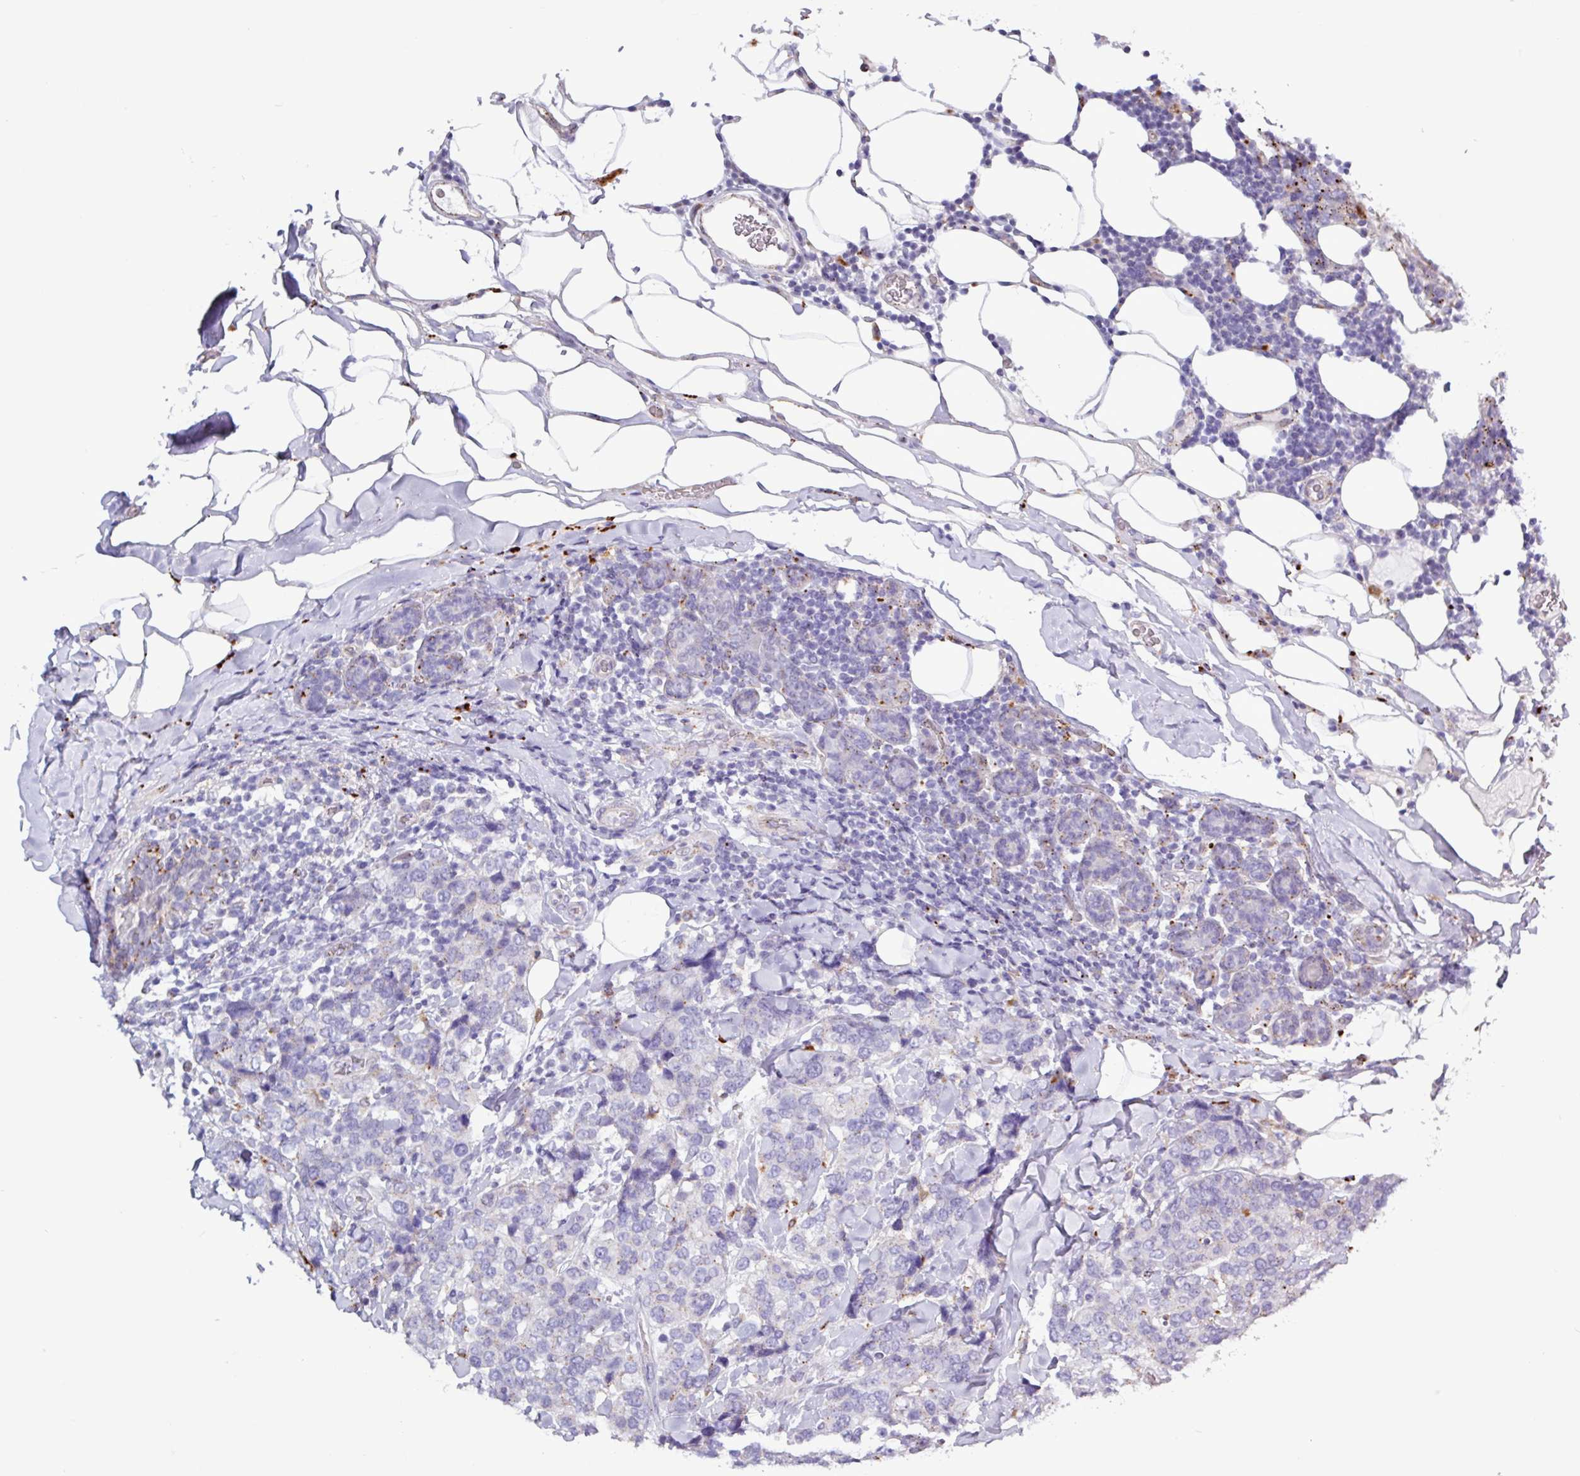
{"staining": {"intensity": "negative", "quantity": "none", "location": "none"}, "tissue": "breast cancer", "cell_type": "Tumor cells", "image_type": "cancer", "snomed": [{"axis": "morphology", "description": "Lobular carcinoma"}, {"axis": "topography", "description": "Breast"}], "caption": "This is a histopathology image of IHC staining of lobular carcinoma (breast), which shows no expression in tumor cells.", "gene": "AMIGO2", "patient": {"sex": "female", "age": 59}}